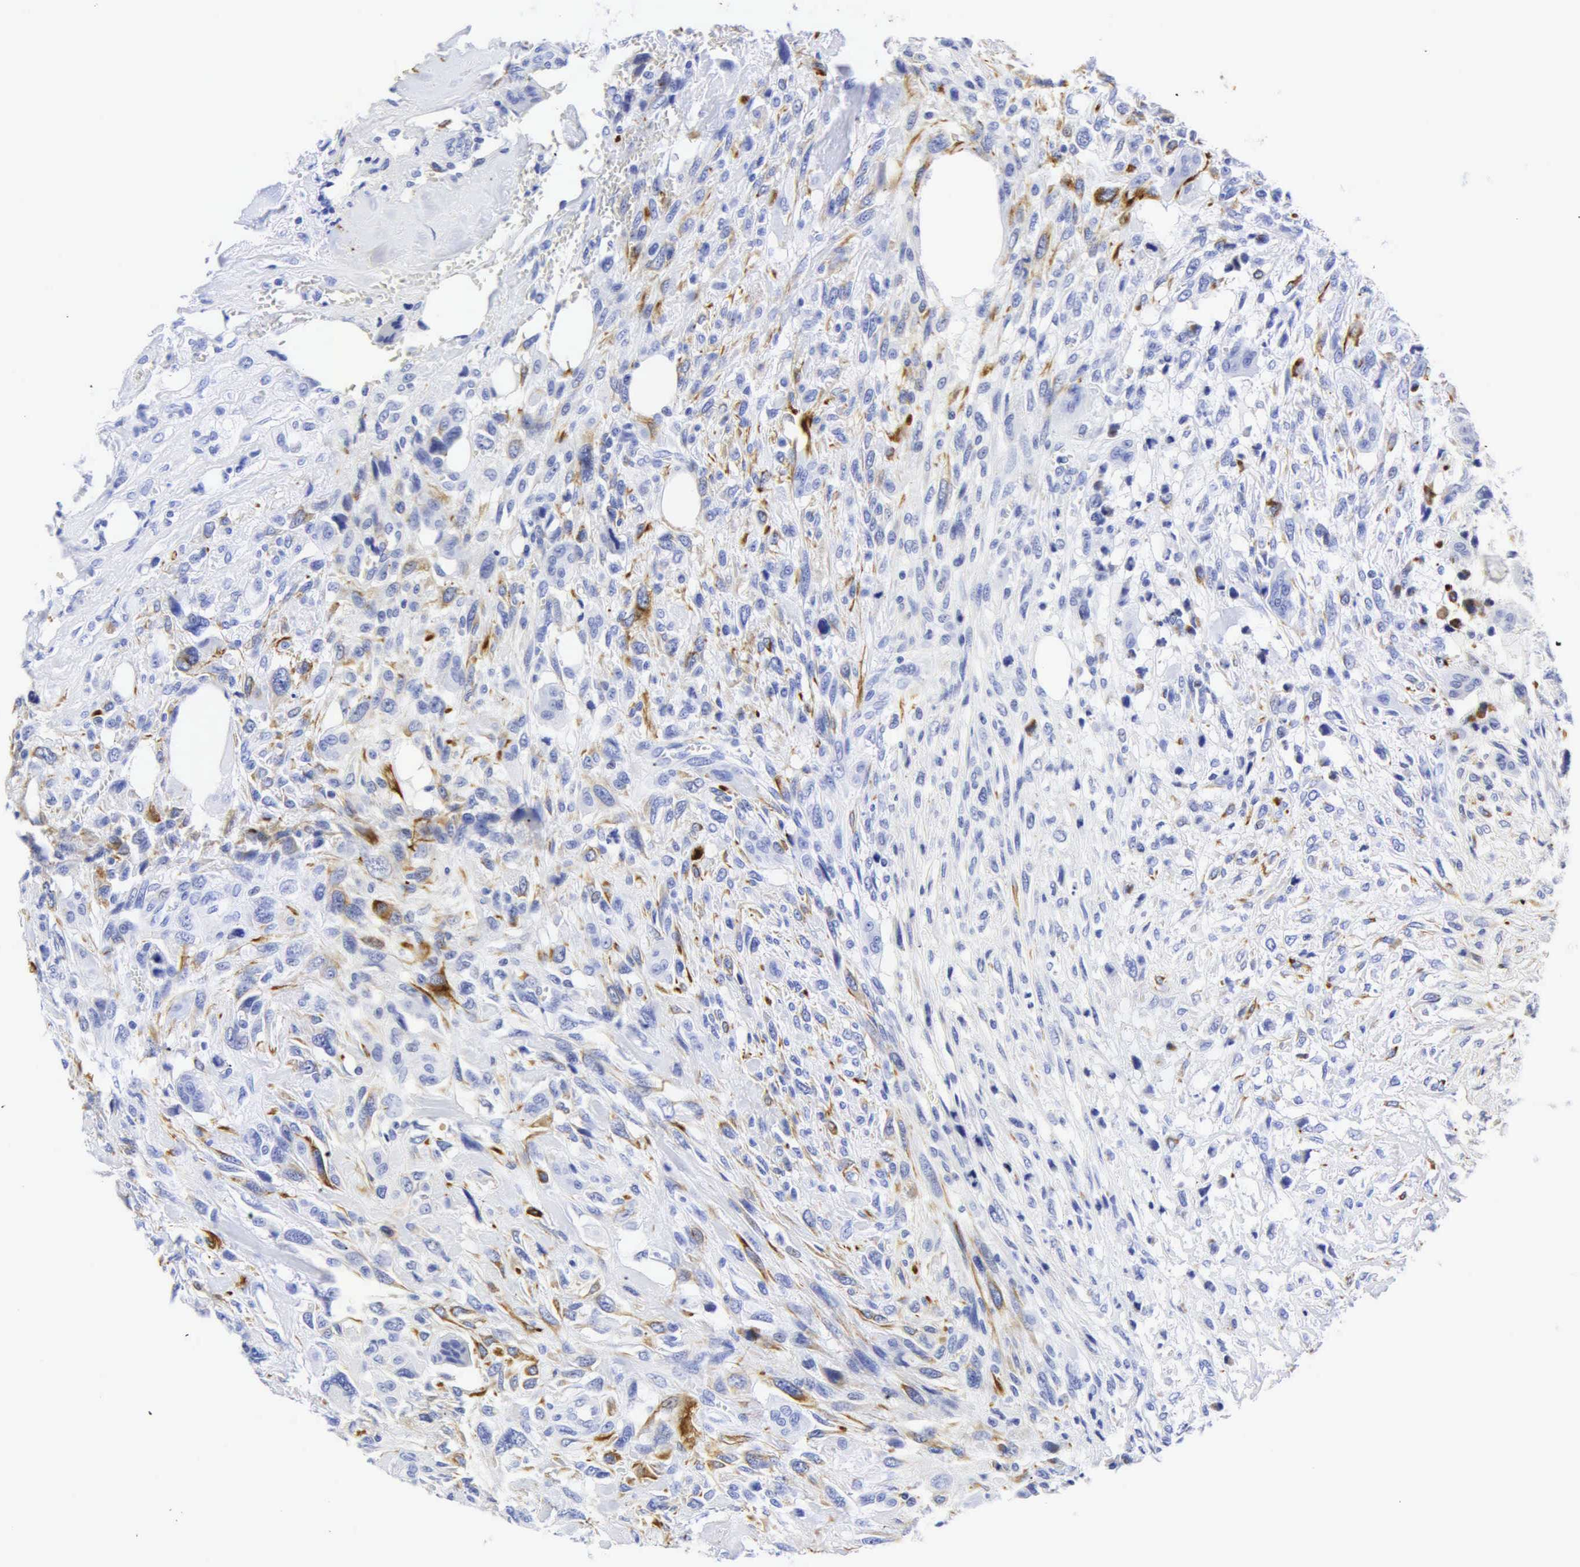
{"staining": {"intensity": "negative", "quantity": "none", "location": "none"}, "tissue": "breast cancer", "cell_type": "Tumor cells", "image_type": "cancer", "snomed": [{"axis": "morphology", "description": "Neoplasm, malignant, NOS"}, {"axis": "topography", "description": "Breast"}], "caption": "Malignant neoplasm (breast) stained for a protein using IHC reveals no positivity tumor cells.", "gene": "DES", "patient": {"sex": "female", "age": 50}}